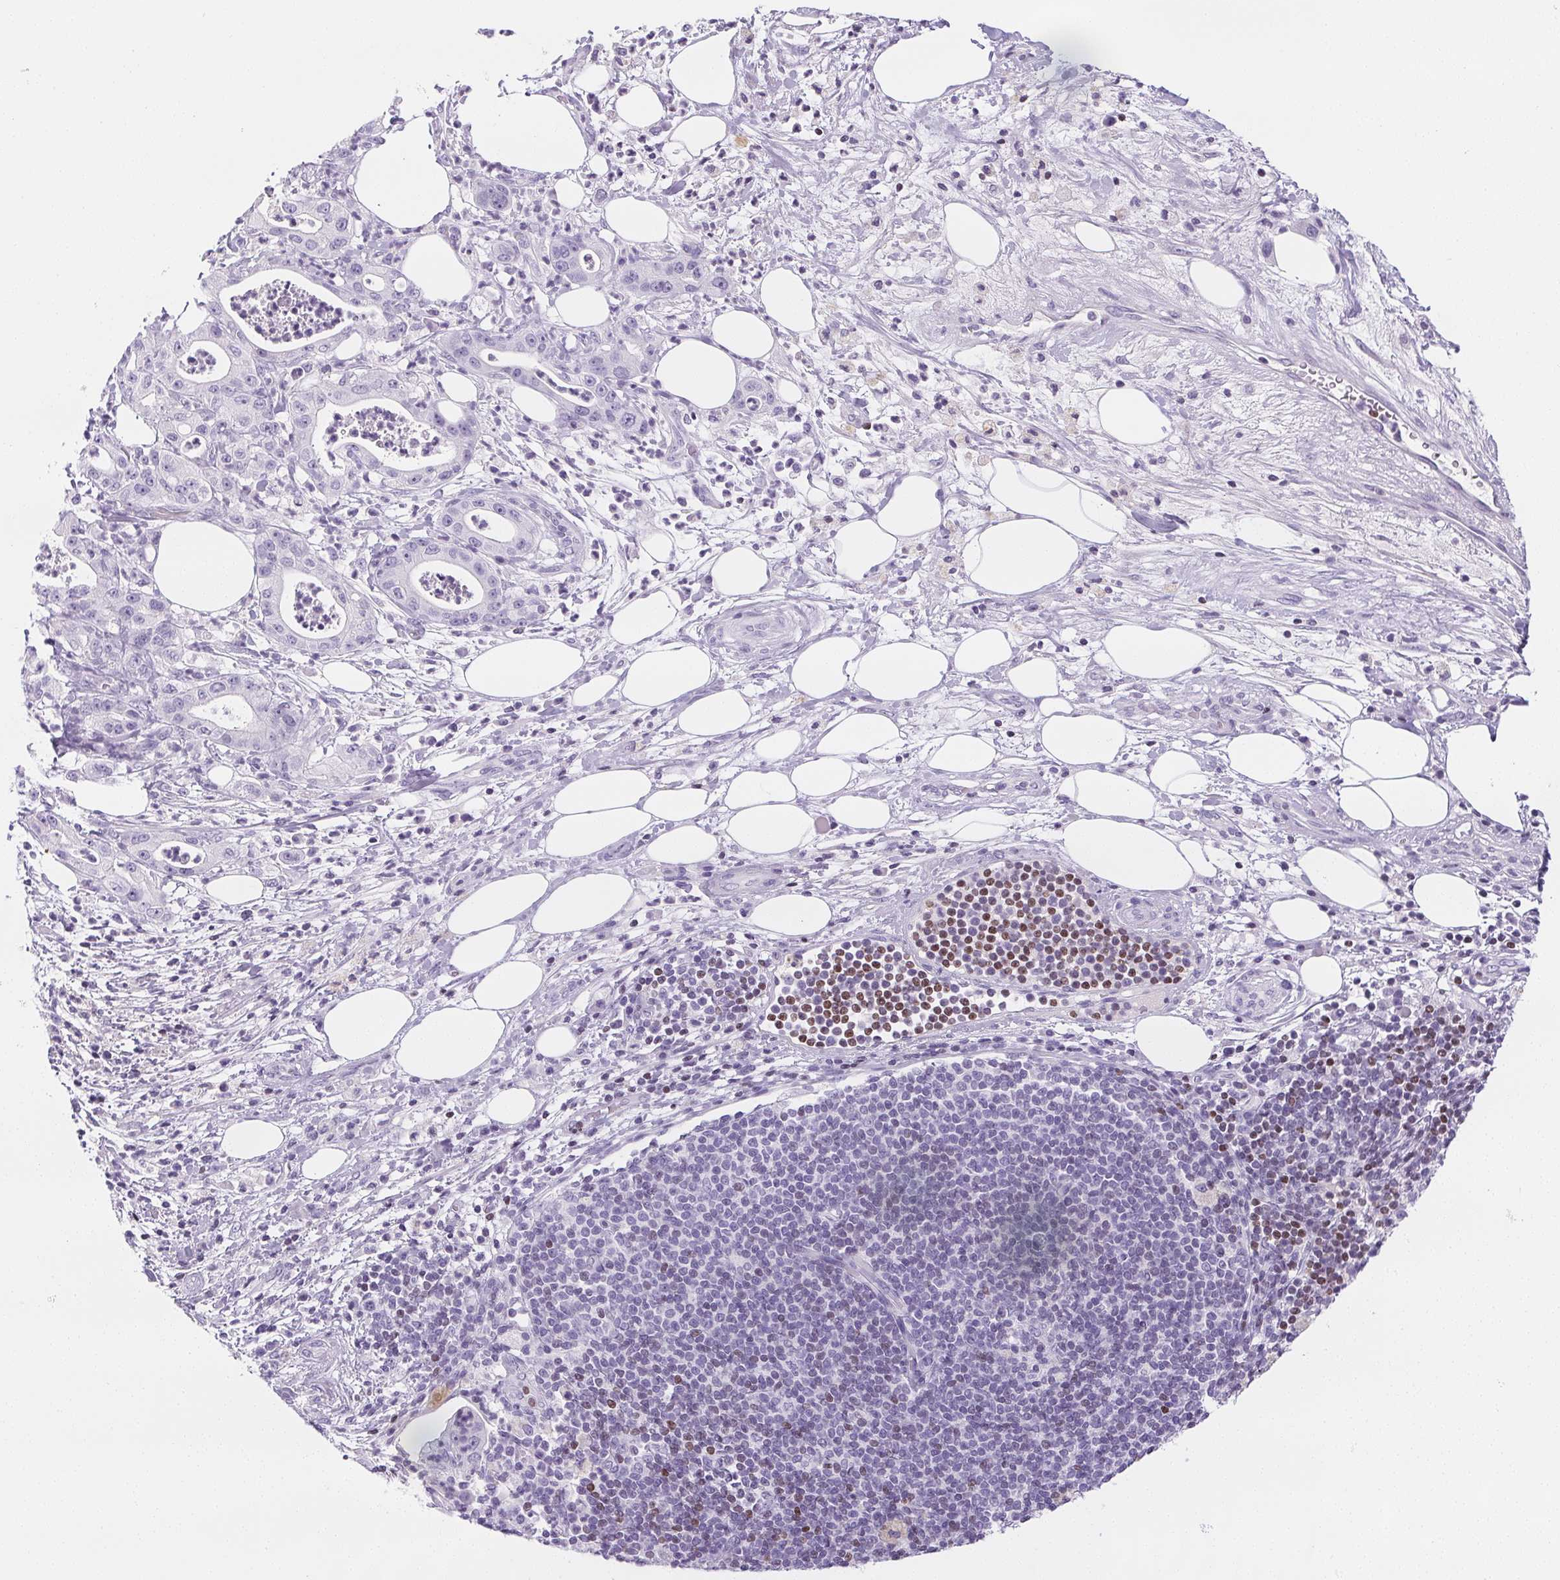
{"staining": {"intensity": "negative", "quantity": "none", "location": "none"}, "tissue": "pancreatic cancer", "cell_type": "Tumor cells", "image_type": "cancer", "snomed": [{"axis": "morphology", "description": "Adenocarcinoma, NOS"}, {"axis": "topography", "description": "Pancreas"}], "caption": "DAB immunohistochemical staining of human adenocarcinoma (pancreatic) displays no significant positivity in tumor cells.", "gene": "BEND2", "patient": {"sex": "male", "age": 71}}